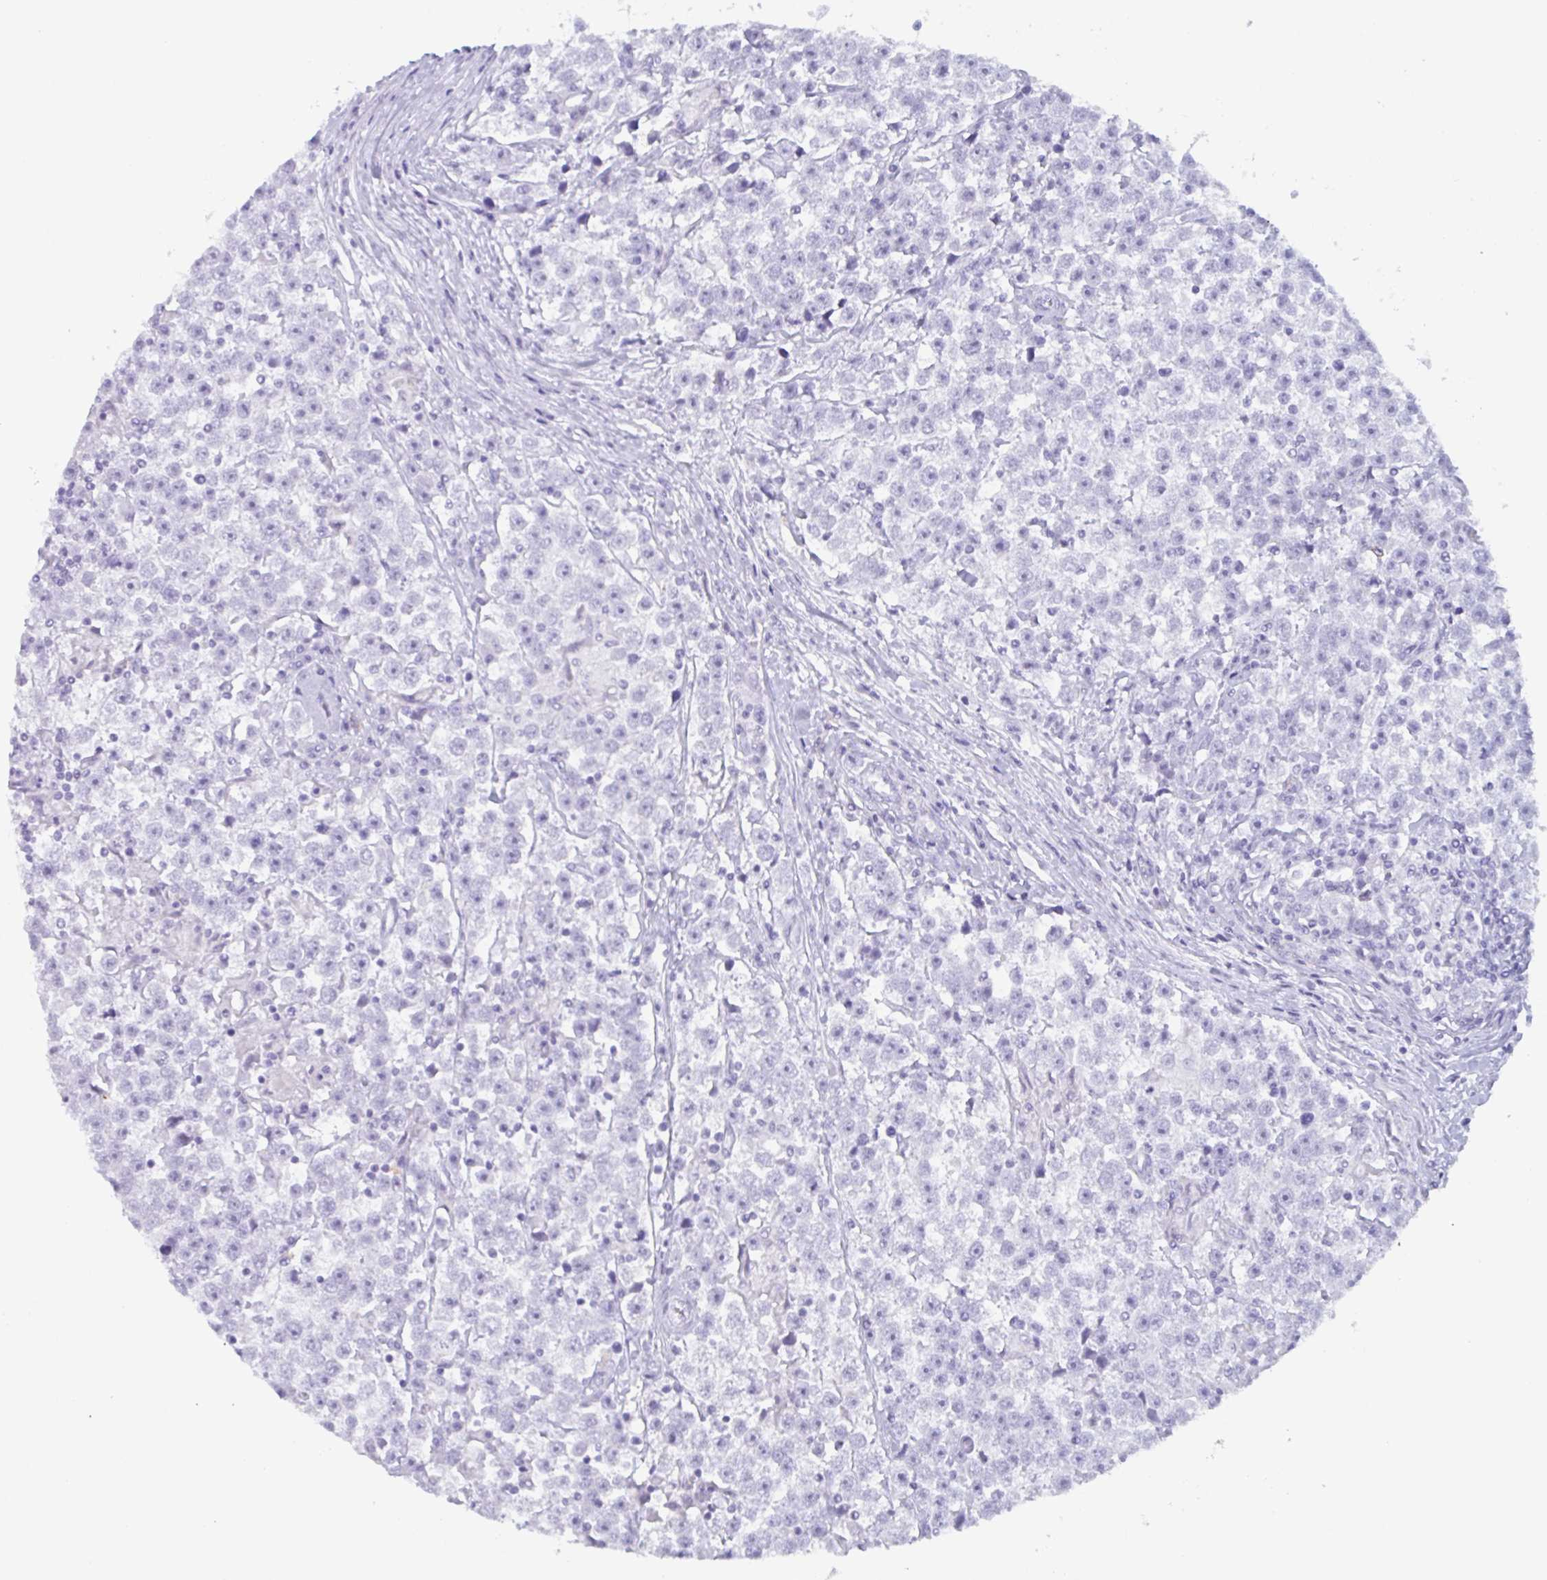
{"staining": {"intensity": "negative", "quantity": "none", "location": "none"}, "tissue": "testis cancer", "cell_type": "Tumor cells", "image_type": "cancer", "snomed": [{"axis": "morphology", "description": "Seminoma, NOS"}, {"axis": "topography", "description": "Testis"}], "caption": "Immunohistochemical staining of seminoma (testis) reveals no significant positivity in tumor cells.", "gene": "DTWD2", "patient": {"sex": "male", "age": 31}}